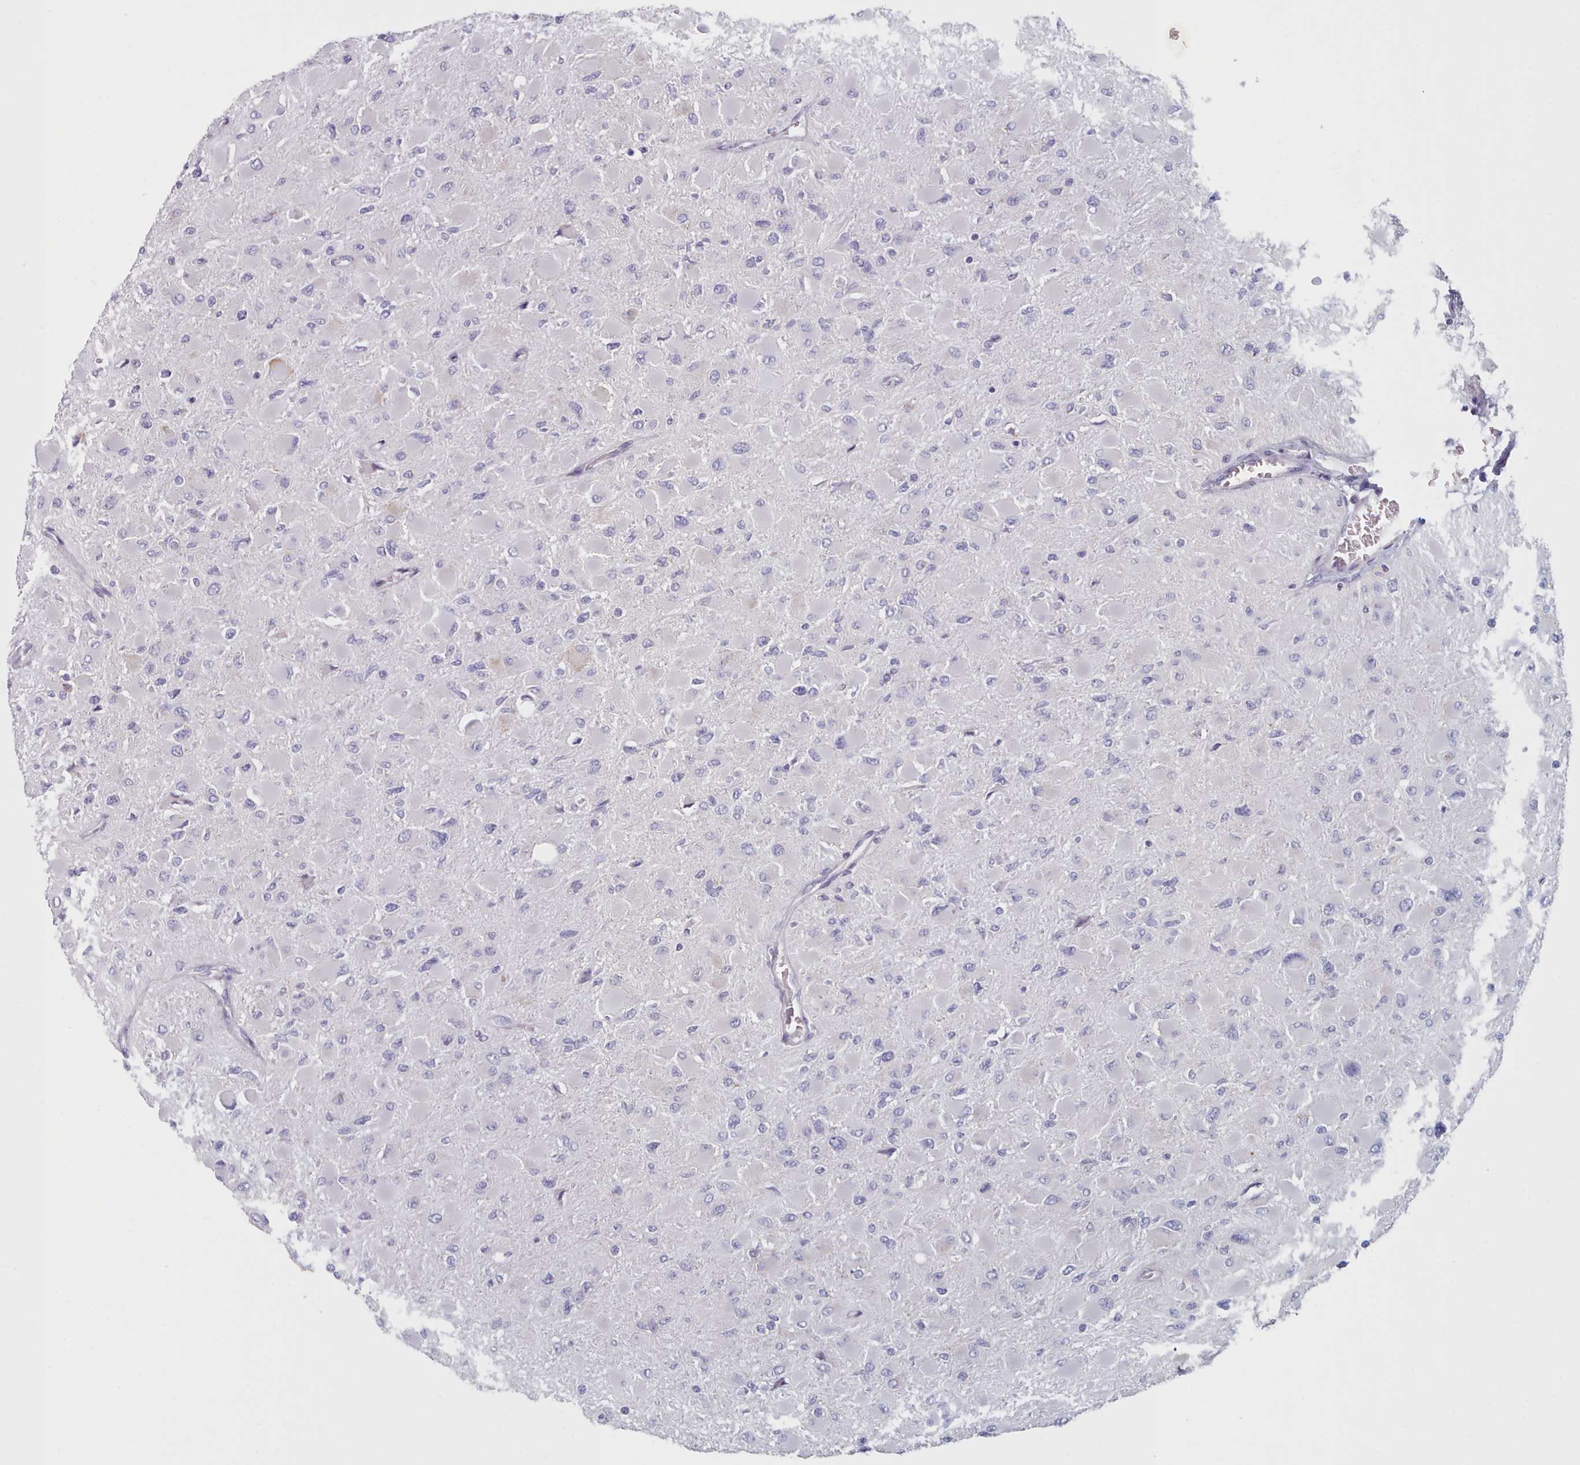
{"staining": {"intensity": "negative", "quantity": "none", "location": "none"}, "tissue": "glioma", "cell_type": "Tumor cells", "image_type": "cancer", "snomed": [{"axis": "morphology", "description": "Glioma, malignant, High grade"}, {"axis": "topography", "description": "Cerebral cortex"}], "caption": "Histopathology image shows no significant protein staining in tumor cells of malignant glioma (high-grade).", "gene": "FAM170B", "patient": {"sex": "female", "age": 36}}